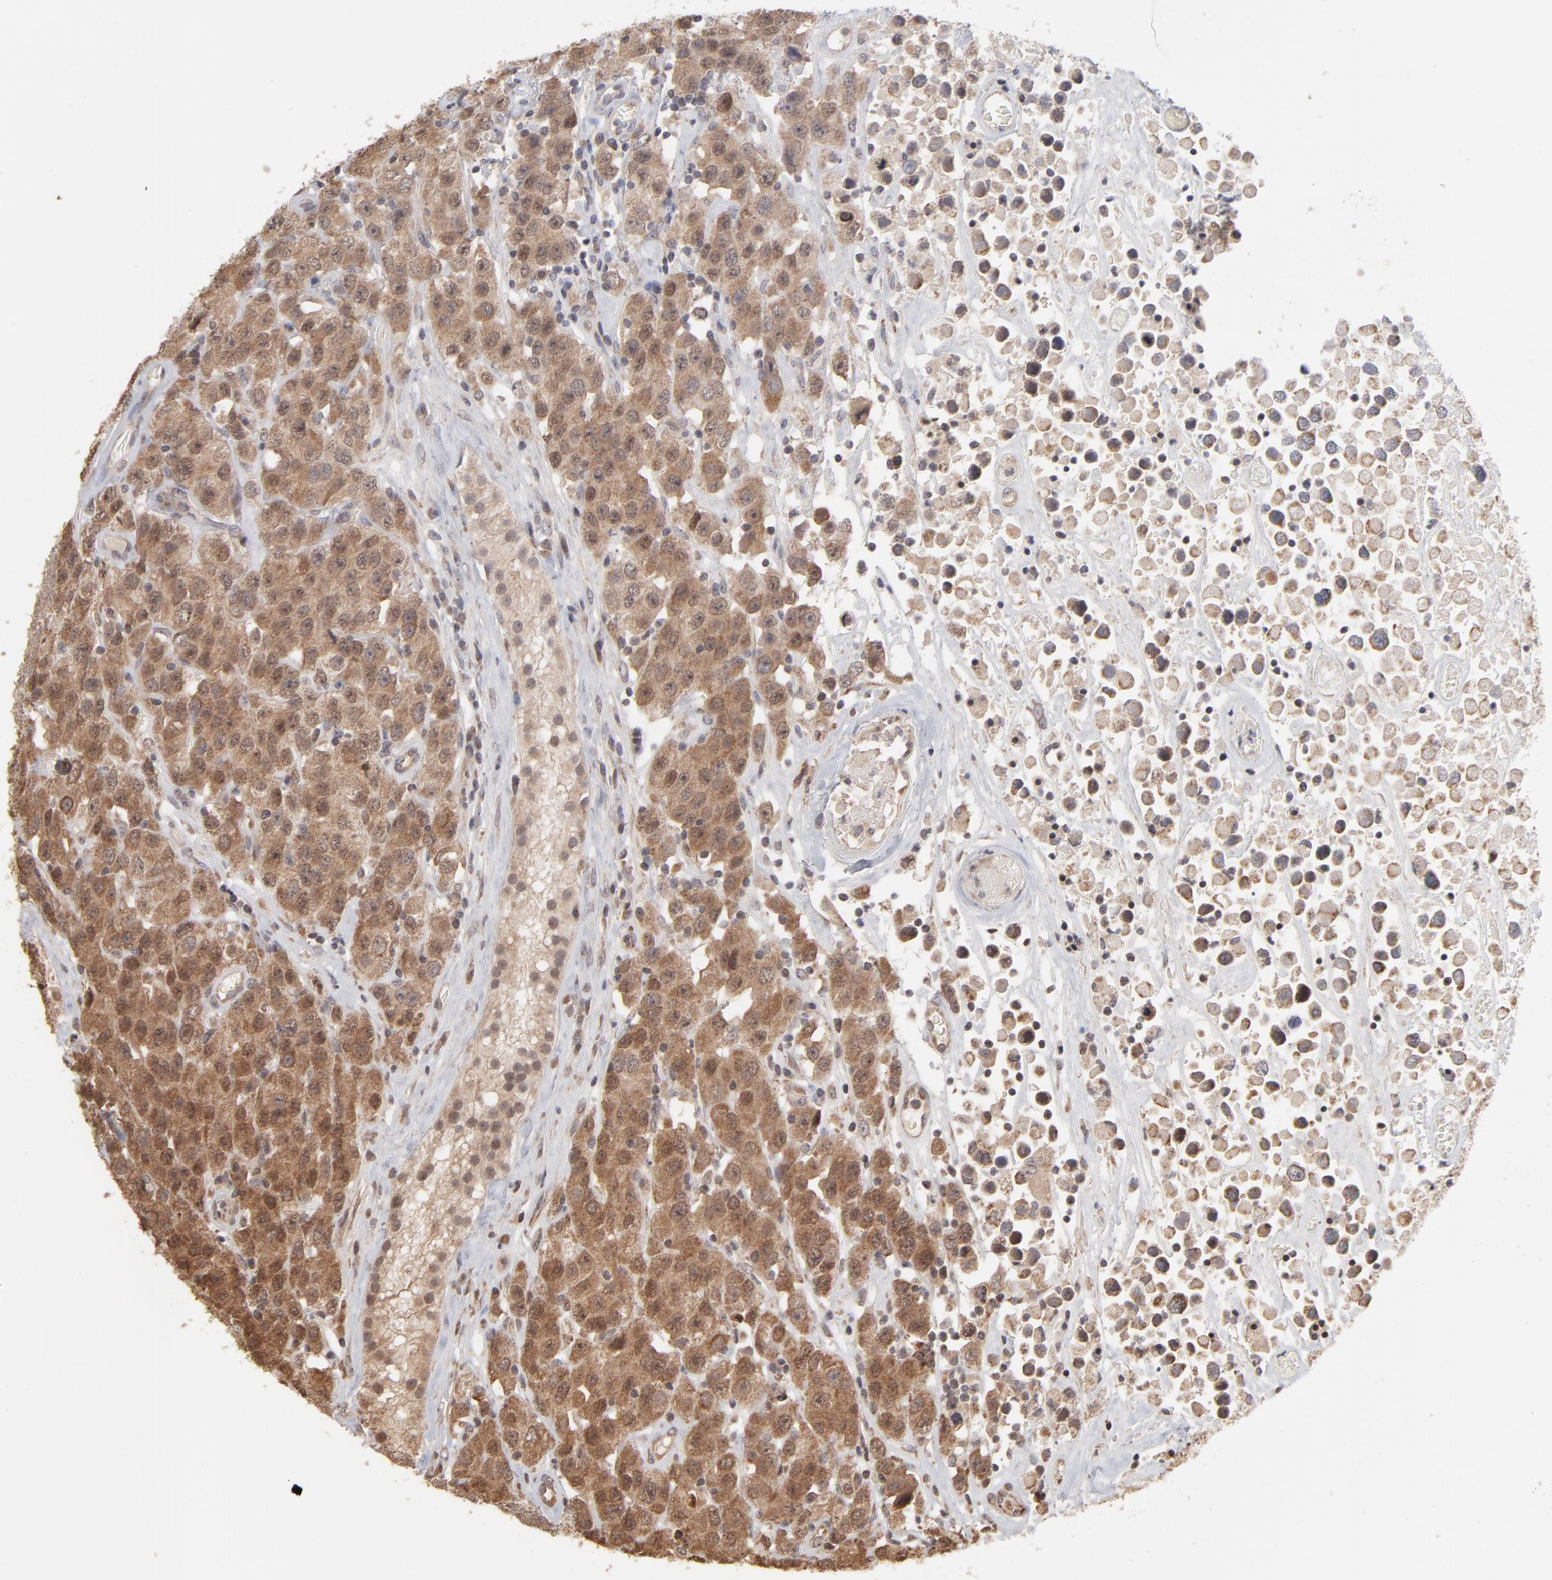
{"staining": {"intensity": "moderate", "quantity": ">75%", "location": "cytoplasmic/membranous"}, "tissue": "testis cancer", "cell_type": "Tumor cells", "image_type": "cancer", "snomed": [{"axis": "morphology", "description": "Seminoma, NOS"}, {"axis": "topography", "description": "Testis"}], "caption": "This photomicrograph demonstrates immunohistochemistry staining of human testis cancer, with medium moderate cytoplasmic/membranous staining in approximately >75% of tumor cells.", "gene": "ARIH1", "patient": {"sex": "male", "age": 52}}